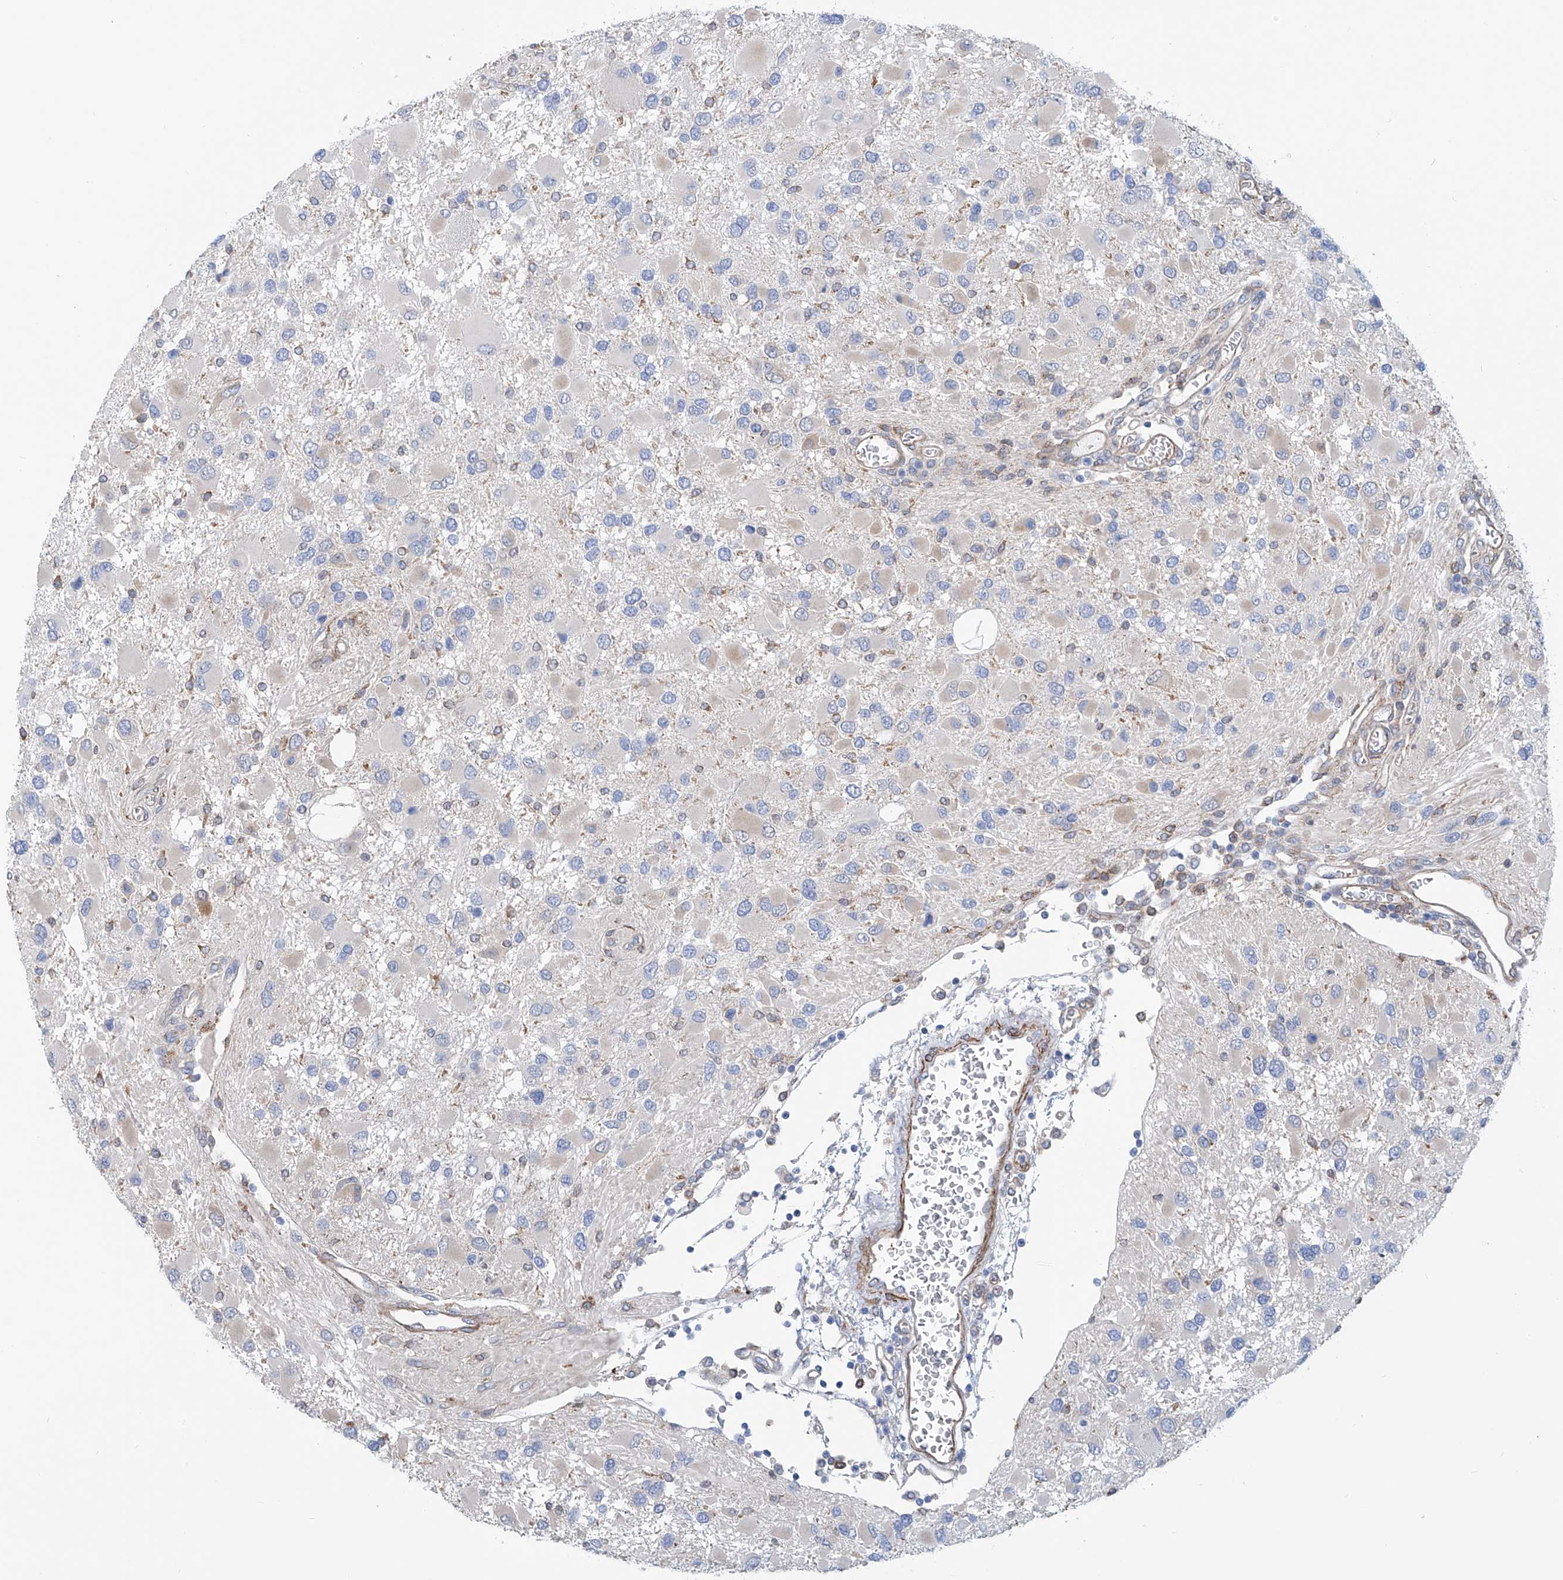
{"staining": {"intensity": "negative", "quantity": "none", "location": "none"}, "tissue": "glioma", "cell_type": "Tumor cells", "image_type": "cancer", "snomed": [{"axis": "morphology", "description": "Glioma, malignant, High grade"}, {"axis": "topography", "description": "Brain"}], "caption": "This histopathology image is of malignant high-grade glioma stained with immunohistochemistry to label a protein in brown with the nuclei are counter-stained blue. There is no positivity in tumor cells.", "gene": "TNN", "patient": {"sex": "male", "age": 53}}